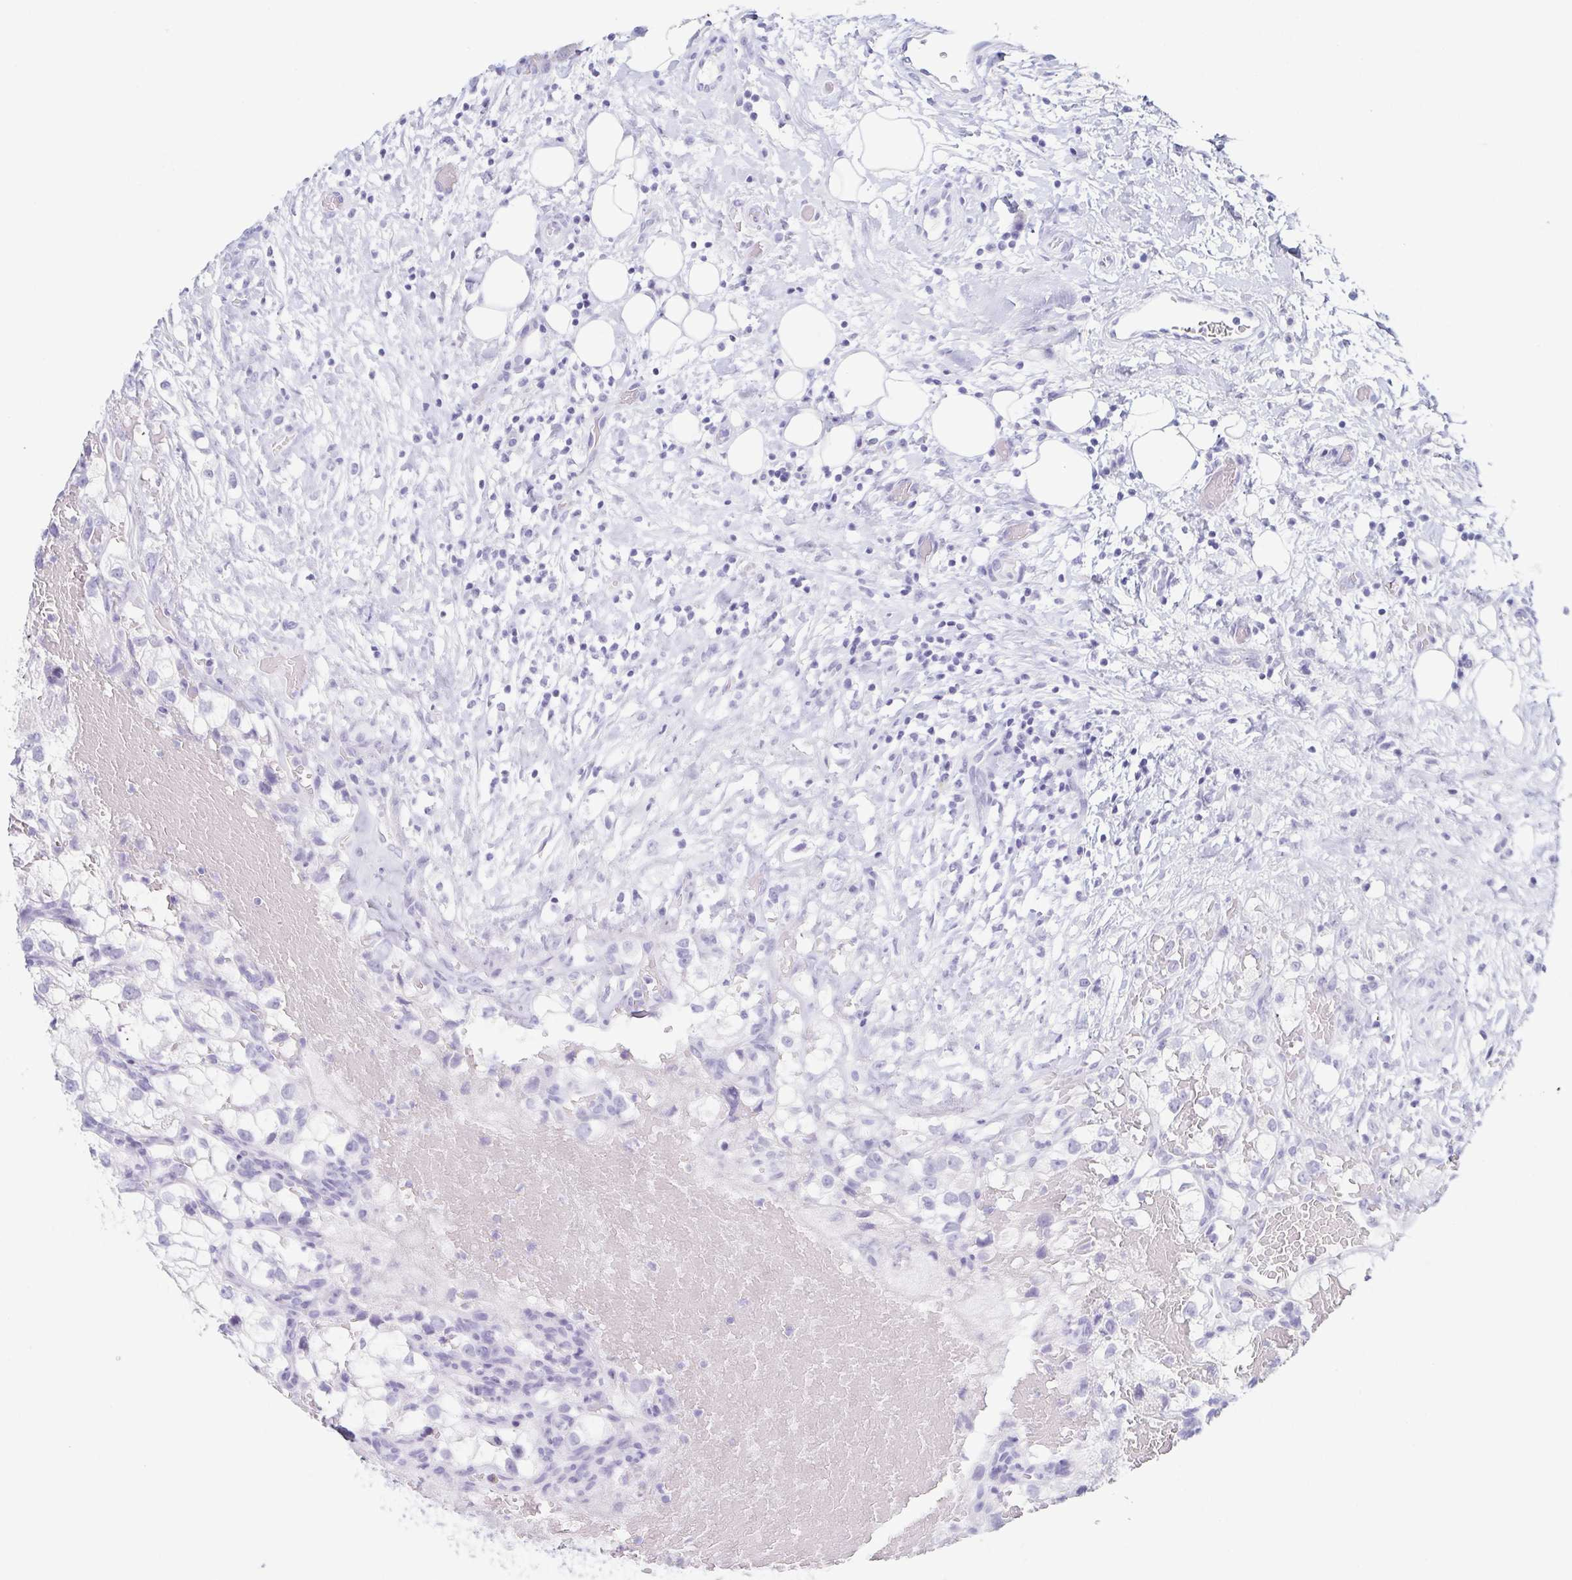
{"staining": {"intensity": "negative", "quantity": "none", "location": "none"}, "tissue": "renal cancer", "cell_type": "Tumor cells", "image_type": "cancer", "snomed": [{"axis": "morphology", "description": "Adenocarcinoma, NOS"}, {"axis": "topography", "description": "Kidney"}], "caption": "DAB (3,3'-diaminobenzidine) immunohistochemical staining of human renal cancer demonstrates no significant positivity in tumor cells.", "gene": "ZG16B", "patient": {"sex": "male", "age": 59}}